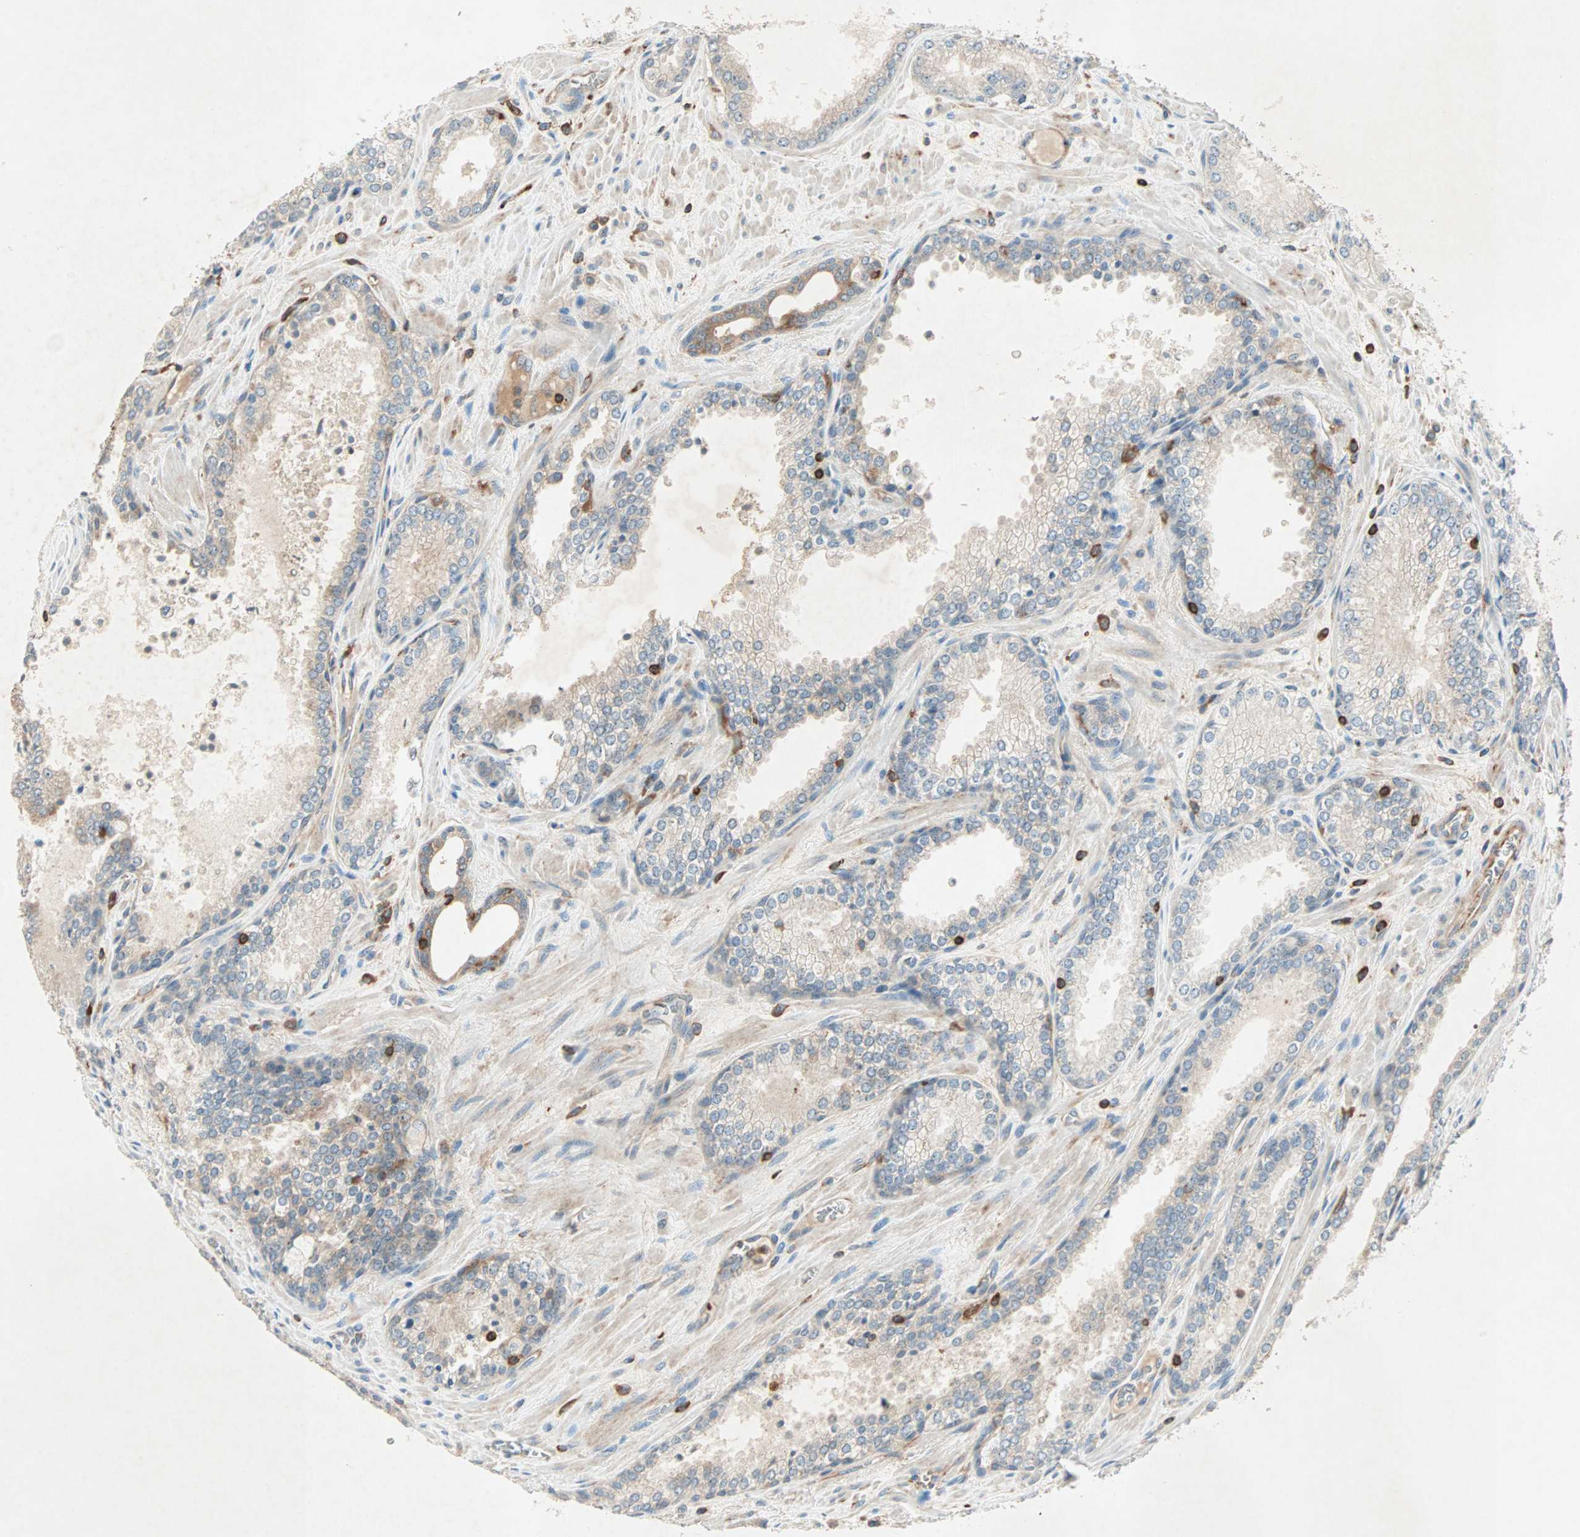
{"staining": {"intensity": "weak", "quantity": ">75%", "location": "cytoplasmic/membranous"}, "tissue": "prostate cancer", "cell_type": "Tumor cells", "image_type": "cancer", "snomed": [{"axis": "morphology", "description": "Adenocarcinoma, Low grade"}, {"axis": "topography", "description": "Prostate"}], "caption": "Prostate low-grade adenocarcinoma stained with a protein marker exhibits weak staining in tumor cells.", "gene": "TEC", "patient": {"sex": "male", "age": 60}}